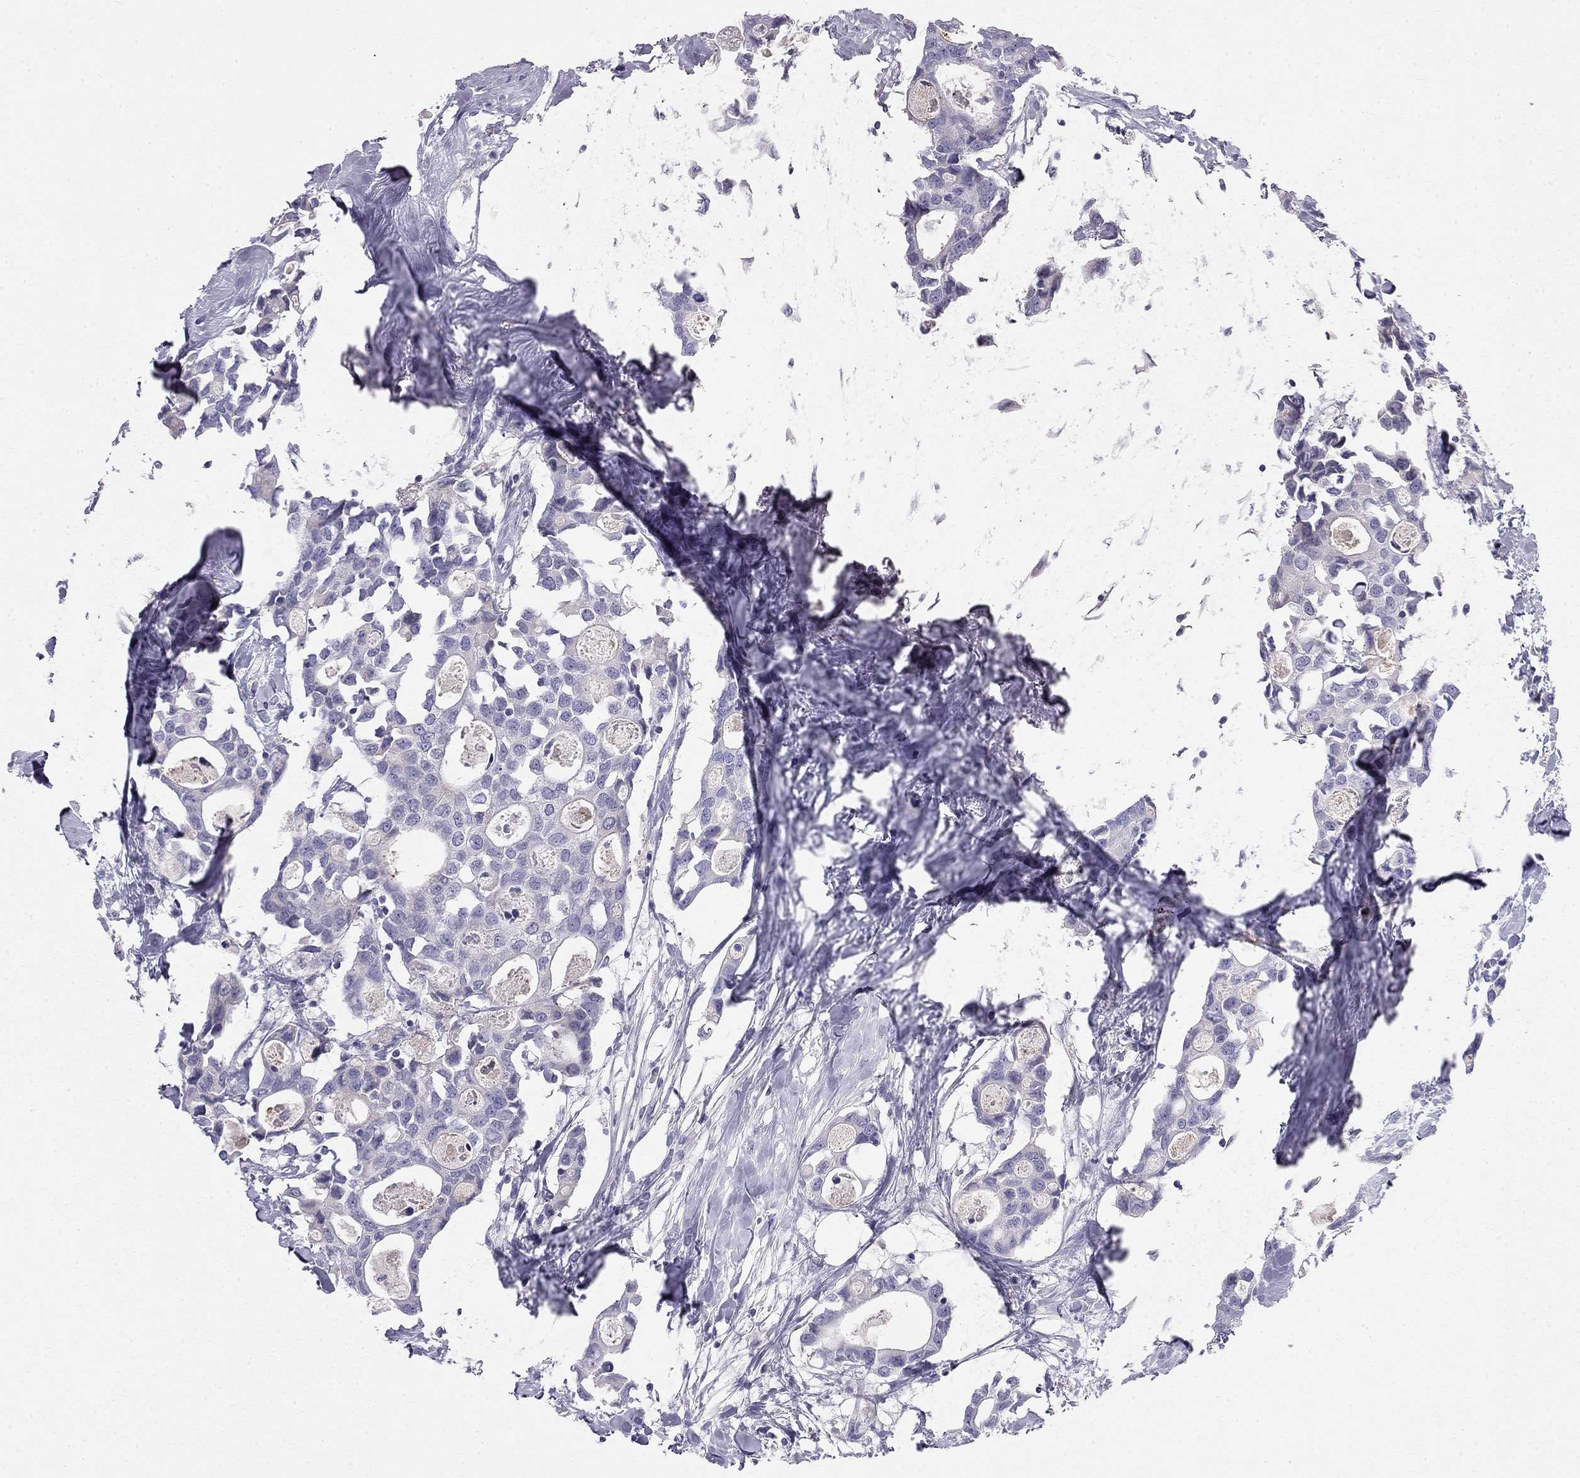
{"staining": {"intensity": "negative", "quantity": "none", "location": "none"}, "tissue": "breast cancer", "cell_type": "Tumor cells", "image_type": "cancer", "snomed": [{"axis": "morphology", "description": "Duct carcinoma"}, {"axis": "topography", "description": "Breast"}], "caption": "This is an immunohistochemistry photomicrograph of intraductal carcinoma (breast). There is no positivity in tumor cells.", "gene": "RHD", "patient": {"sex": "female", "age": 83}}